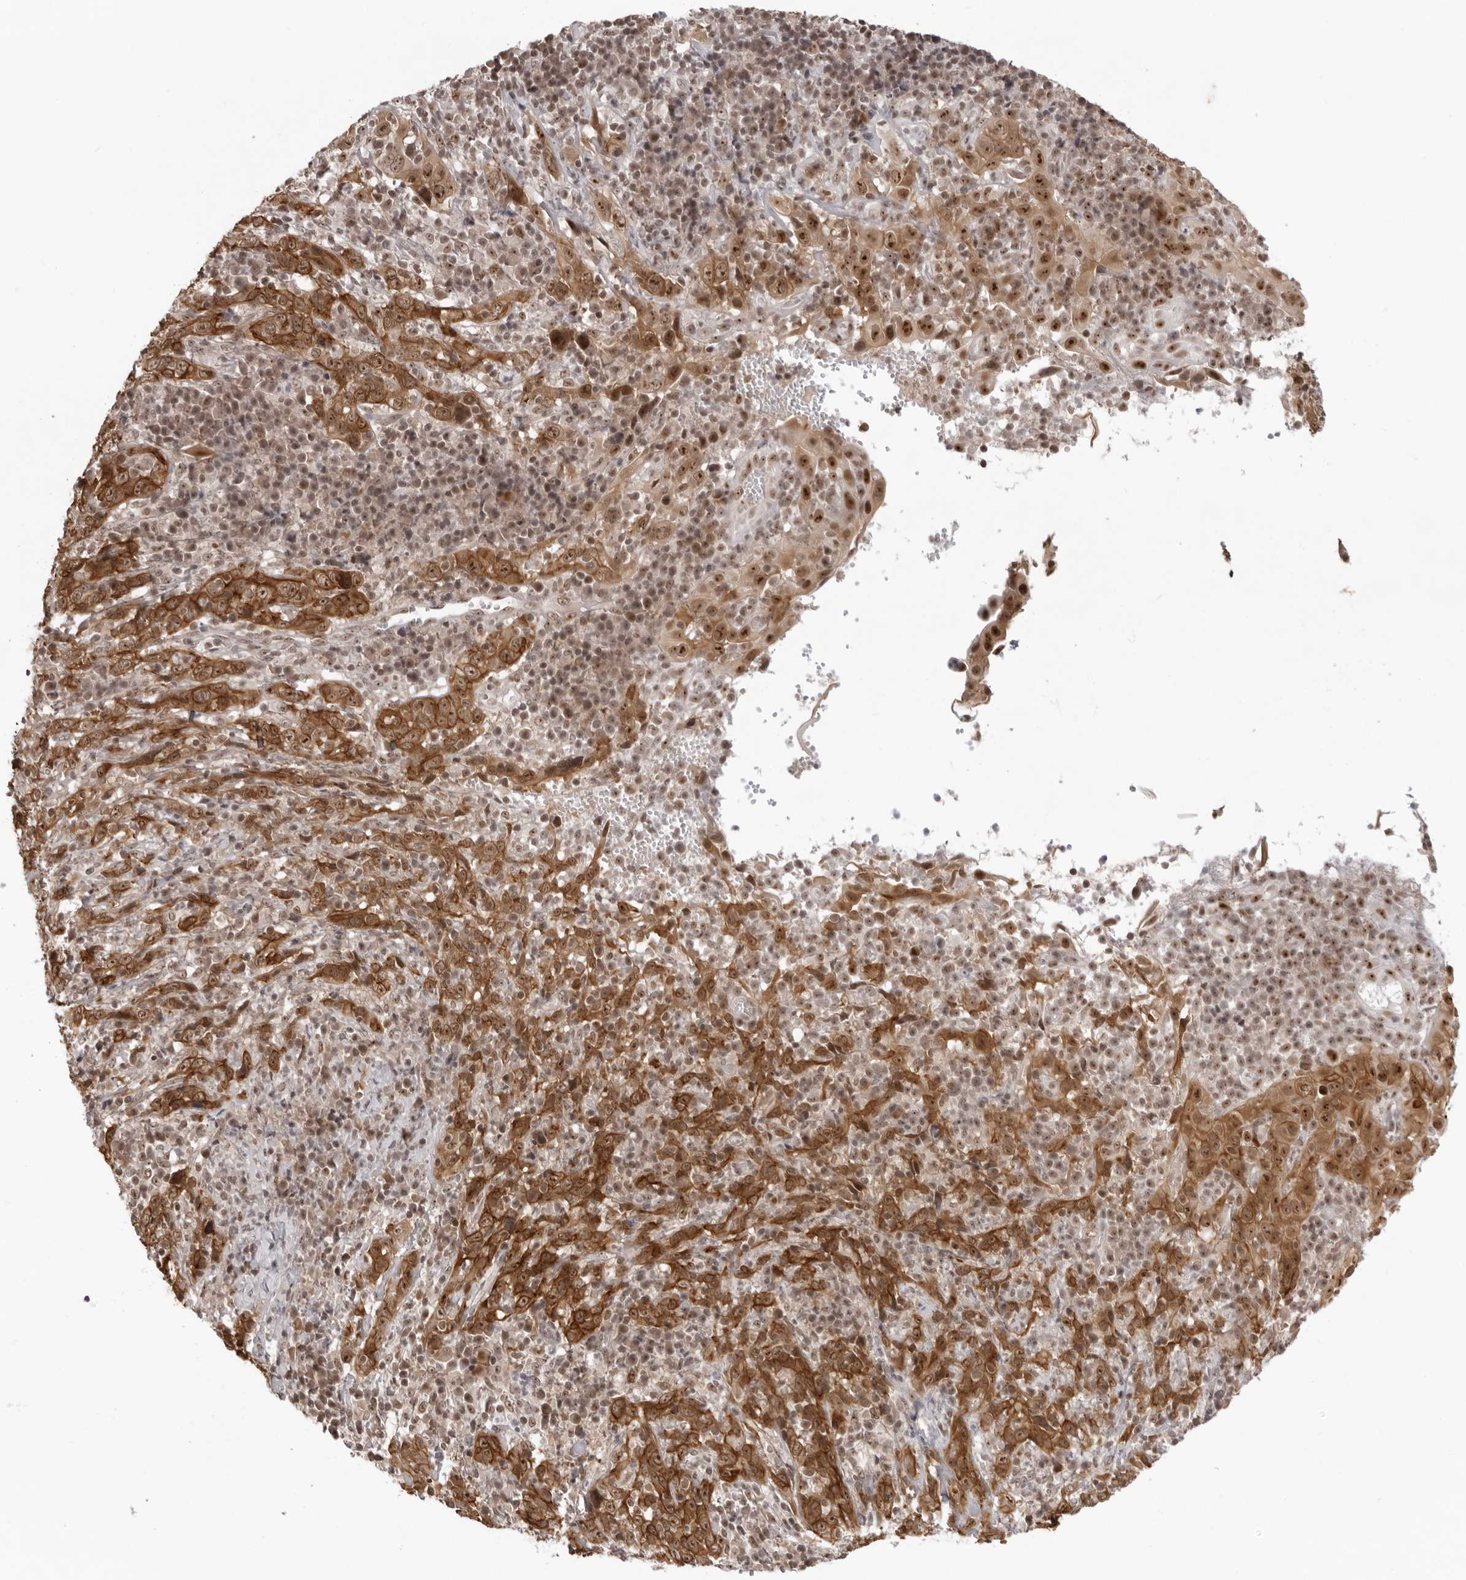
{"staining": {"intensity": "strong", "quantity": ">75%", "location": "cytoplasmic/membranous,nuclear"}, "tissue": "cervical cancer", "cell_type": "Tumor cells", "image_type": "cancer", "snomed": [{"axis": "morphology", "description": "Squamous cell carcinoma, NOS"}, {"axis": "topography", "description": "Cervix"}], "caption": "Immunohistochemical staining of cervical cancer (squamous cell carcinoma) displays high levels of strong cytoplasmic/membranous and nuclear expression in about >75% of tumor cells.", "gene": "EXOSC10", "patient": {"sex": "female", "age": 46}}